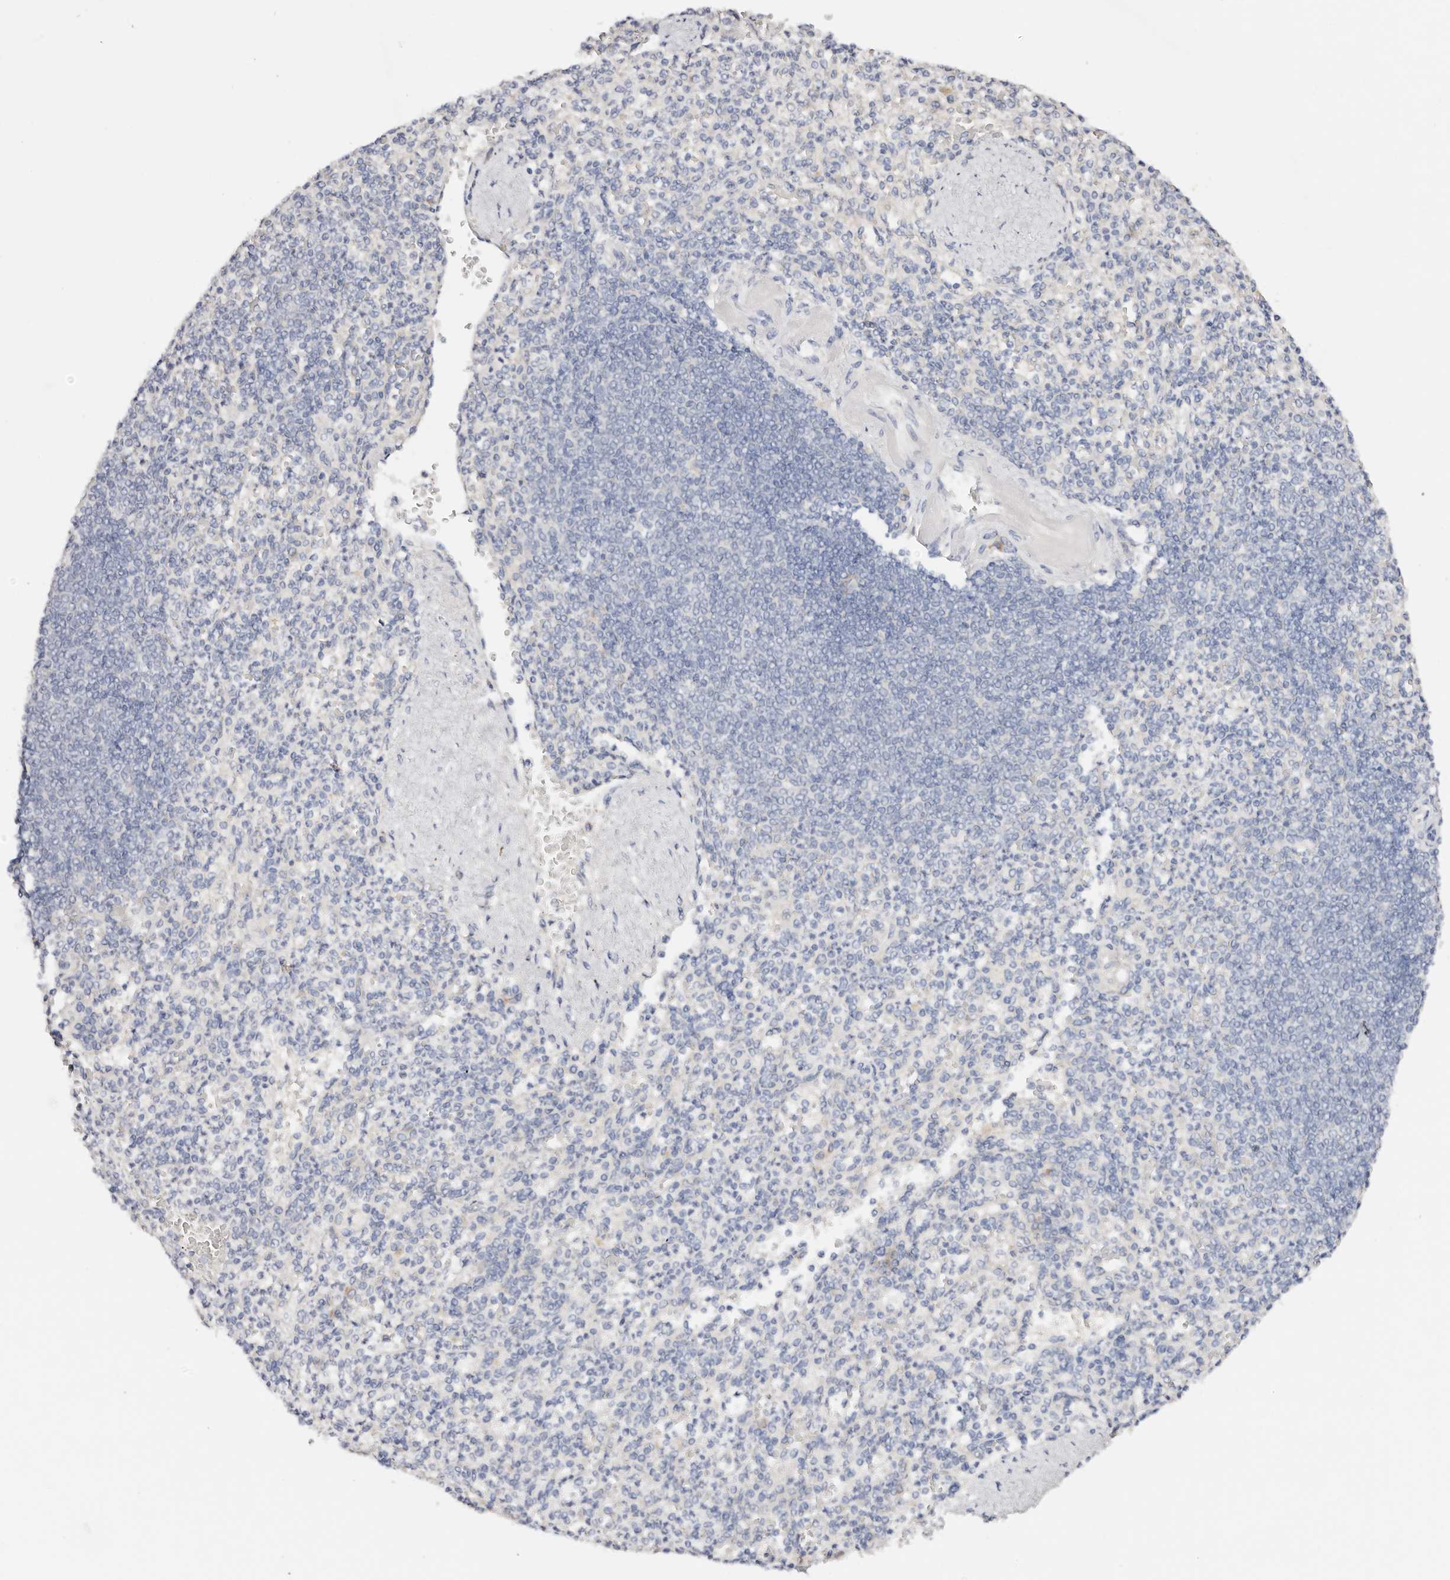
{"staining": {"intensity": "negative", "quantity": "none", "location": "none"}, "tissue": "spleen", "cell_type": "Cells in red pulp", "image_type": "normal", "snomed": [{"axis": "morphology", "description": "Normal tissue, NOS"}, {"axis": "topography", "description": "Spleen"}], "caption": "Immunohistochemistry (IHC) image of benign spleen: human spleen stained with DAB demonstrates no significant protein positivity in cells in red pulp.", "gene": "DNASE1", "patient": {"sex": "female", "age": 74}}